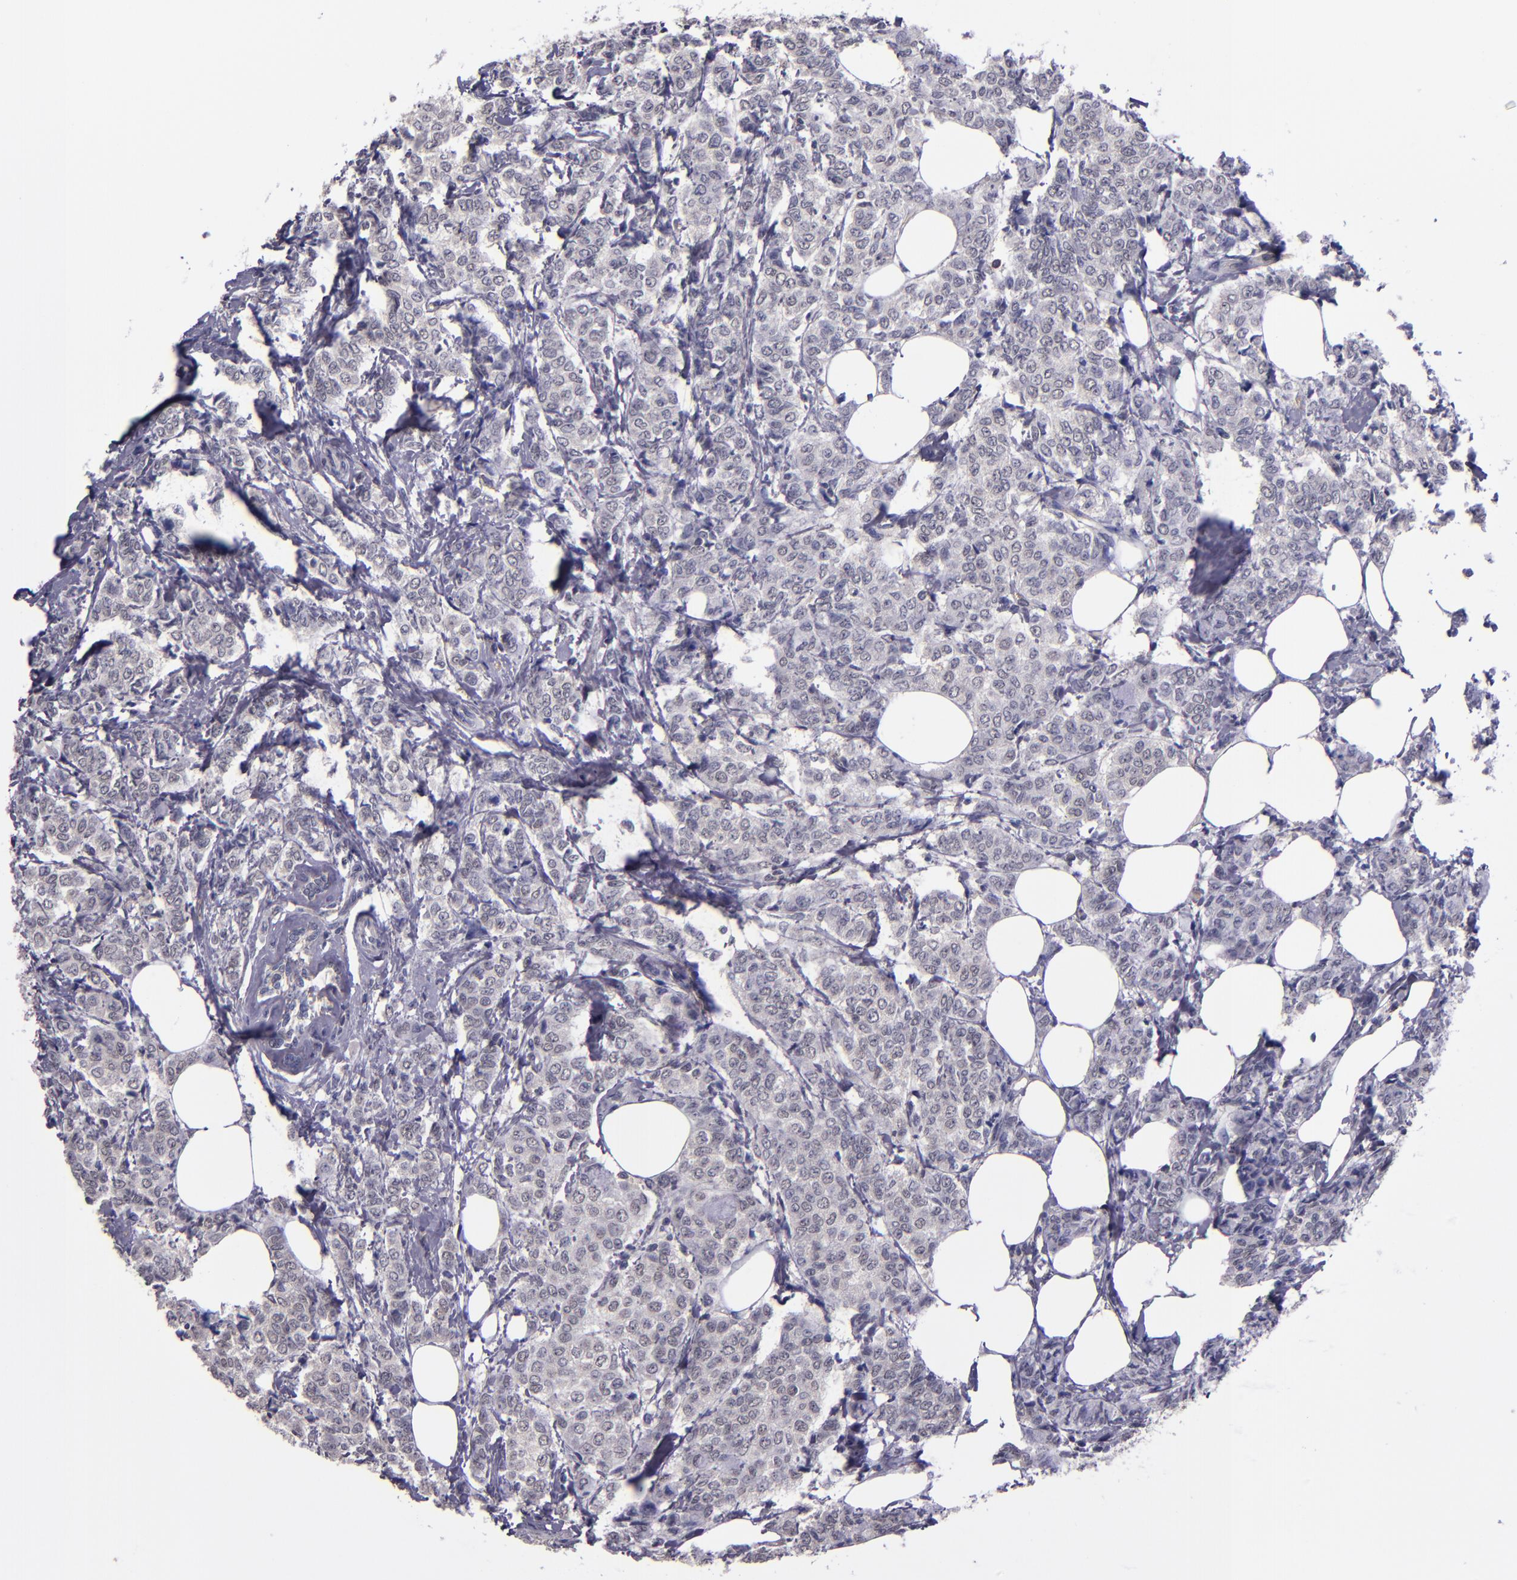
{"staining": {"intensity": "negative", "quantity": "none", "location": "none"}, "tissue": "breast cancer", "cell_type": "Tumor cells", "image_type": "cancer", "snomed": [{"axis": "morphology", "description": "Lobular carcinoma"}, {"axis": "topography", "description": "Breast"}], "caption": "The photomicrograph demonstrates no staining of tumor cells in breast lobular carcinoma.", "gene": "CEBPE", "patient": {"sex": "female", "age": 60}}